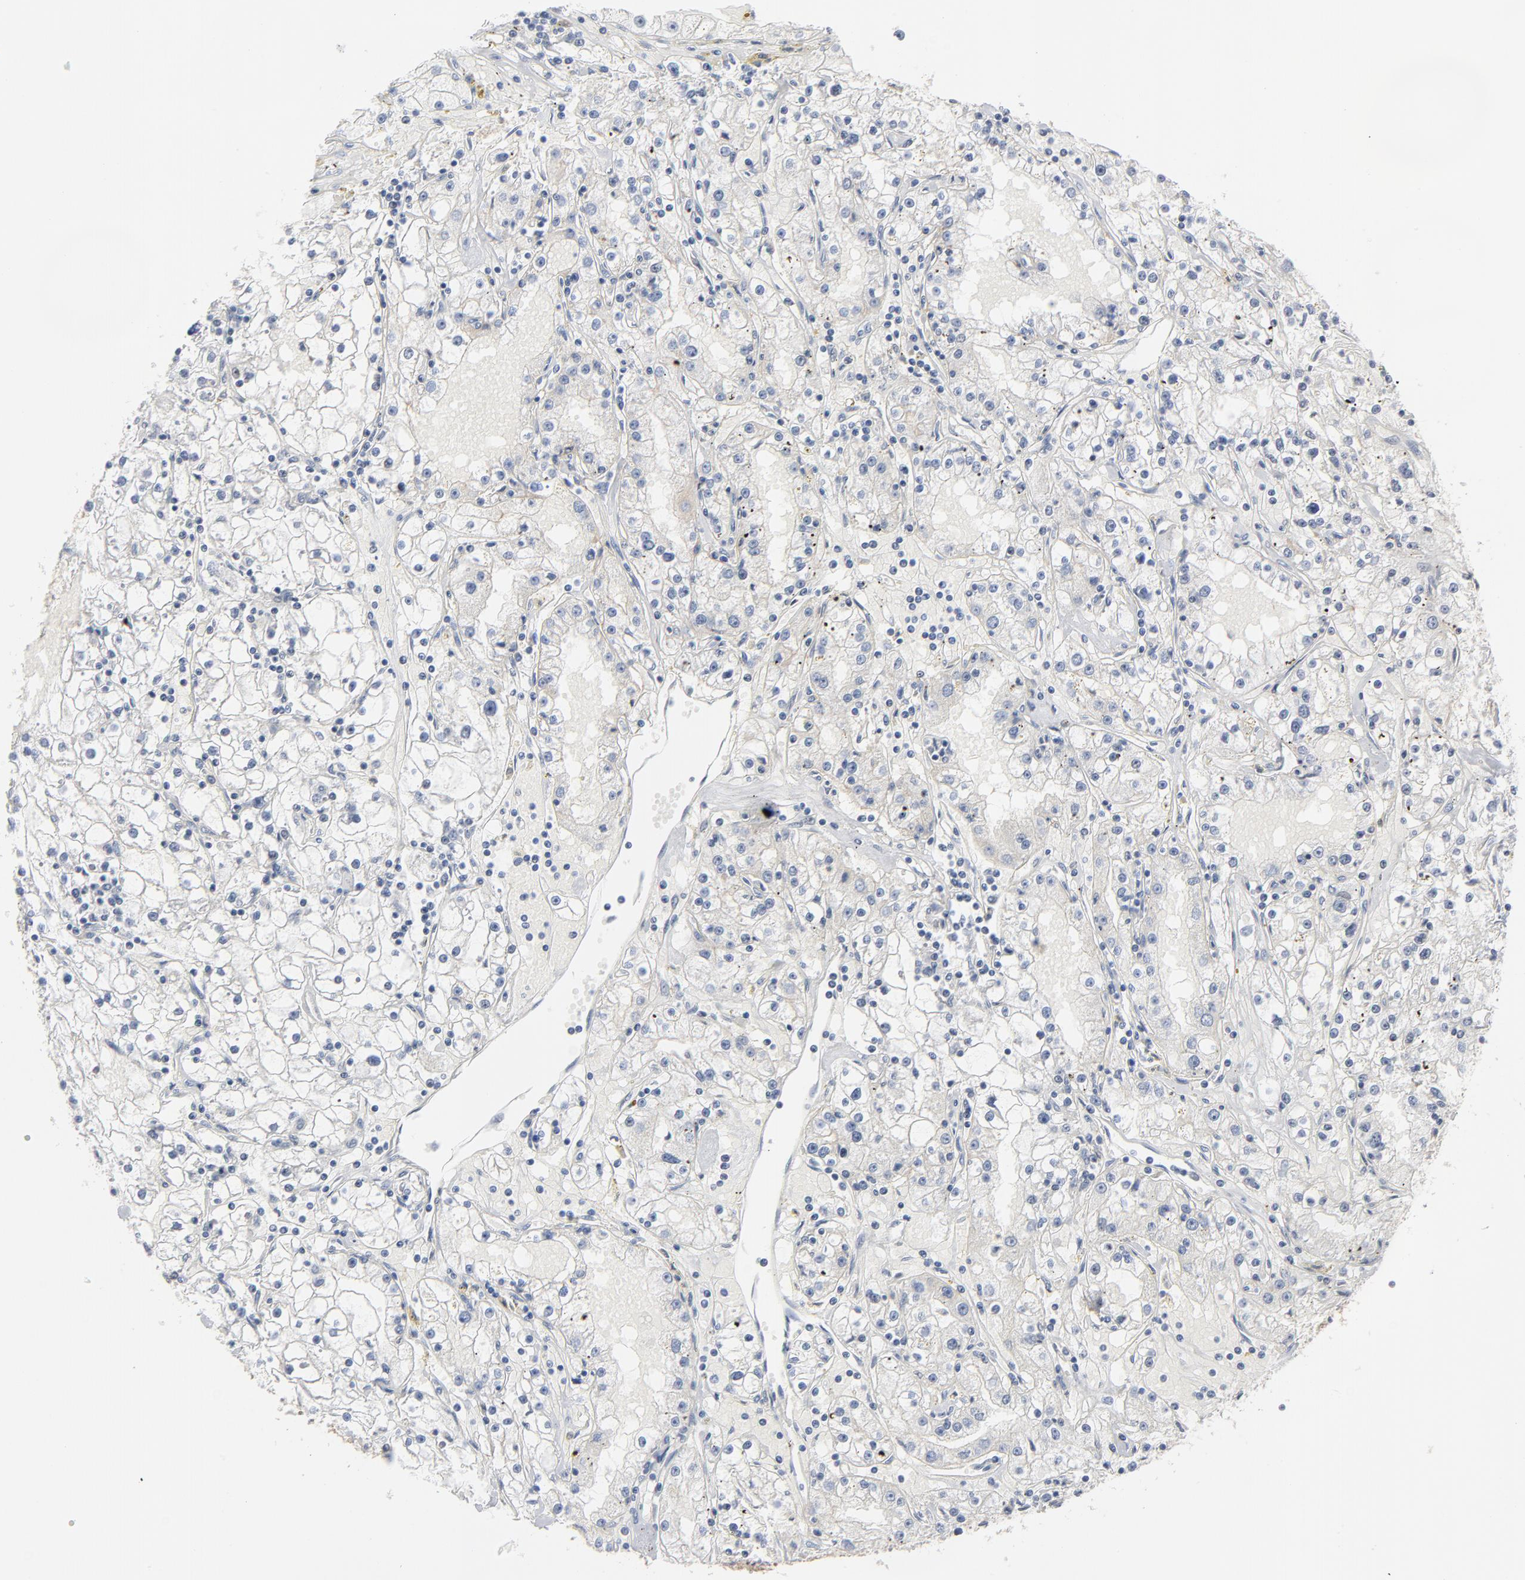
{"staining": {"intensity": "negative", "quantity": "none", "location": "none"}, "tissue": "renal cancer", "cell_type": "Tumor cells", "image_type": "cancer", "snomed": [{"axis": "morphology", "description": "Adenocarcinoma, NOS"}, {"axis": "topography", "description": "Kidney"}], "caption": "Human renal cancer stained for a protein using immunohistochemistry (IHC) demonstrates no staining in tumor cells.", "gene": "EPCAM", "patient": {"sex": "male", "age": 56}}